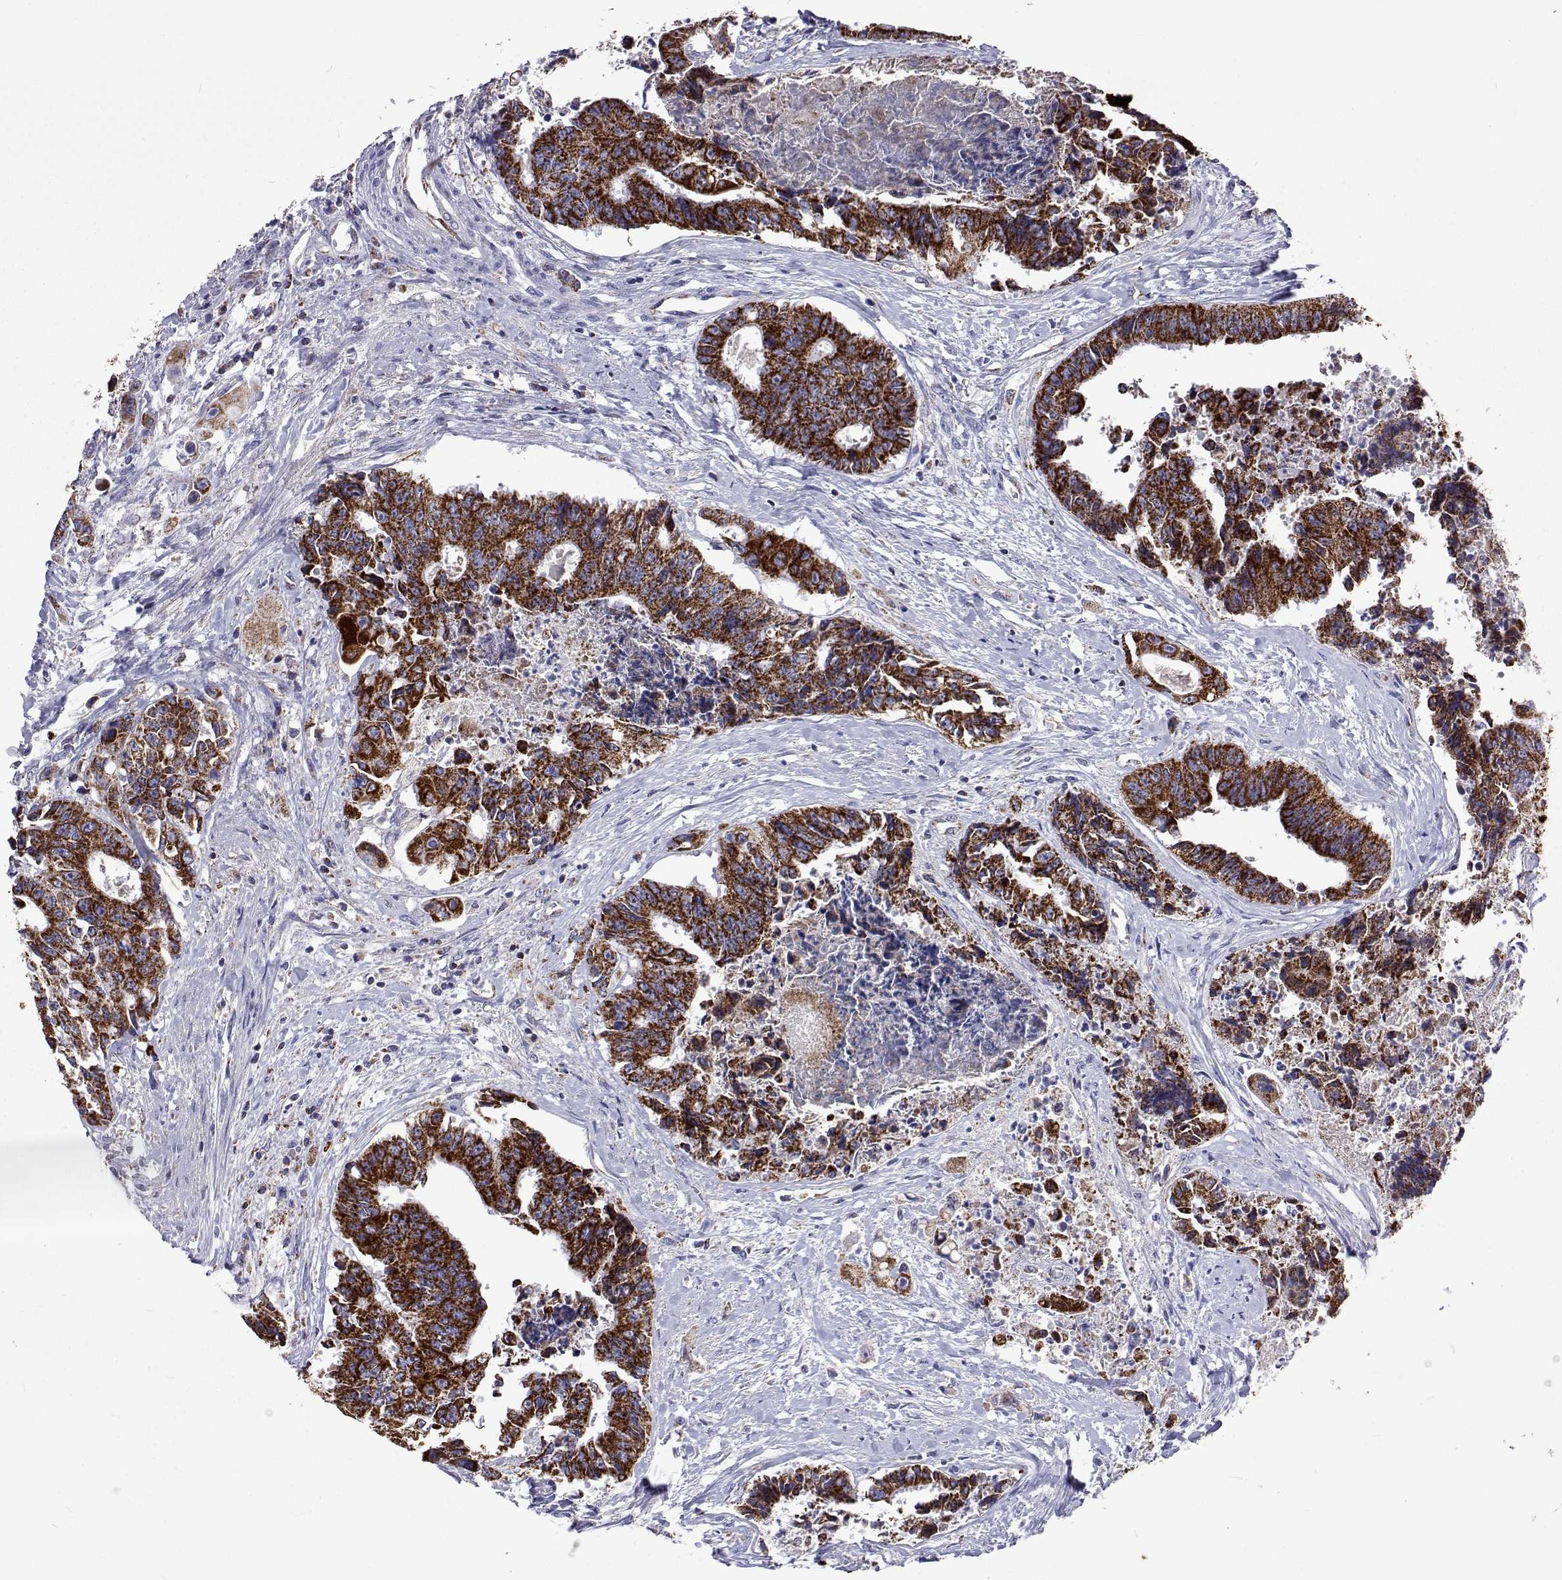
{"staining": {"intensity": "strong", "quantity": ">75%", "location": "cytoplasmic/membranous"}, "tissue": "colorectal cancer", "cell_type": "Tumor cells", "image_type": "cancer", "snomed": [{"axis": "morphology", "description": "Adenocarcinoma, NOS"}, {"axis": "topography", "description": "Rectum"}], "caption": "Protein staining by IHC shows strong cytoplasmic/membranous positivity in approximately >75% of tumor cells in adenocarcinoma (colorectal).", "gene": "MCCC2", "patient": {"sex": "male", "age": 54}}